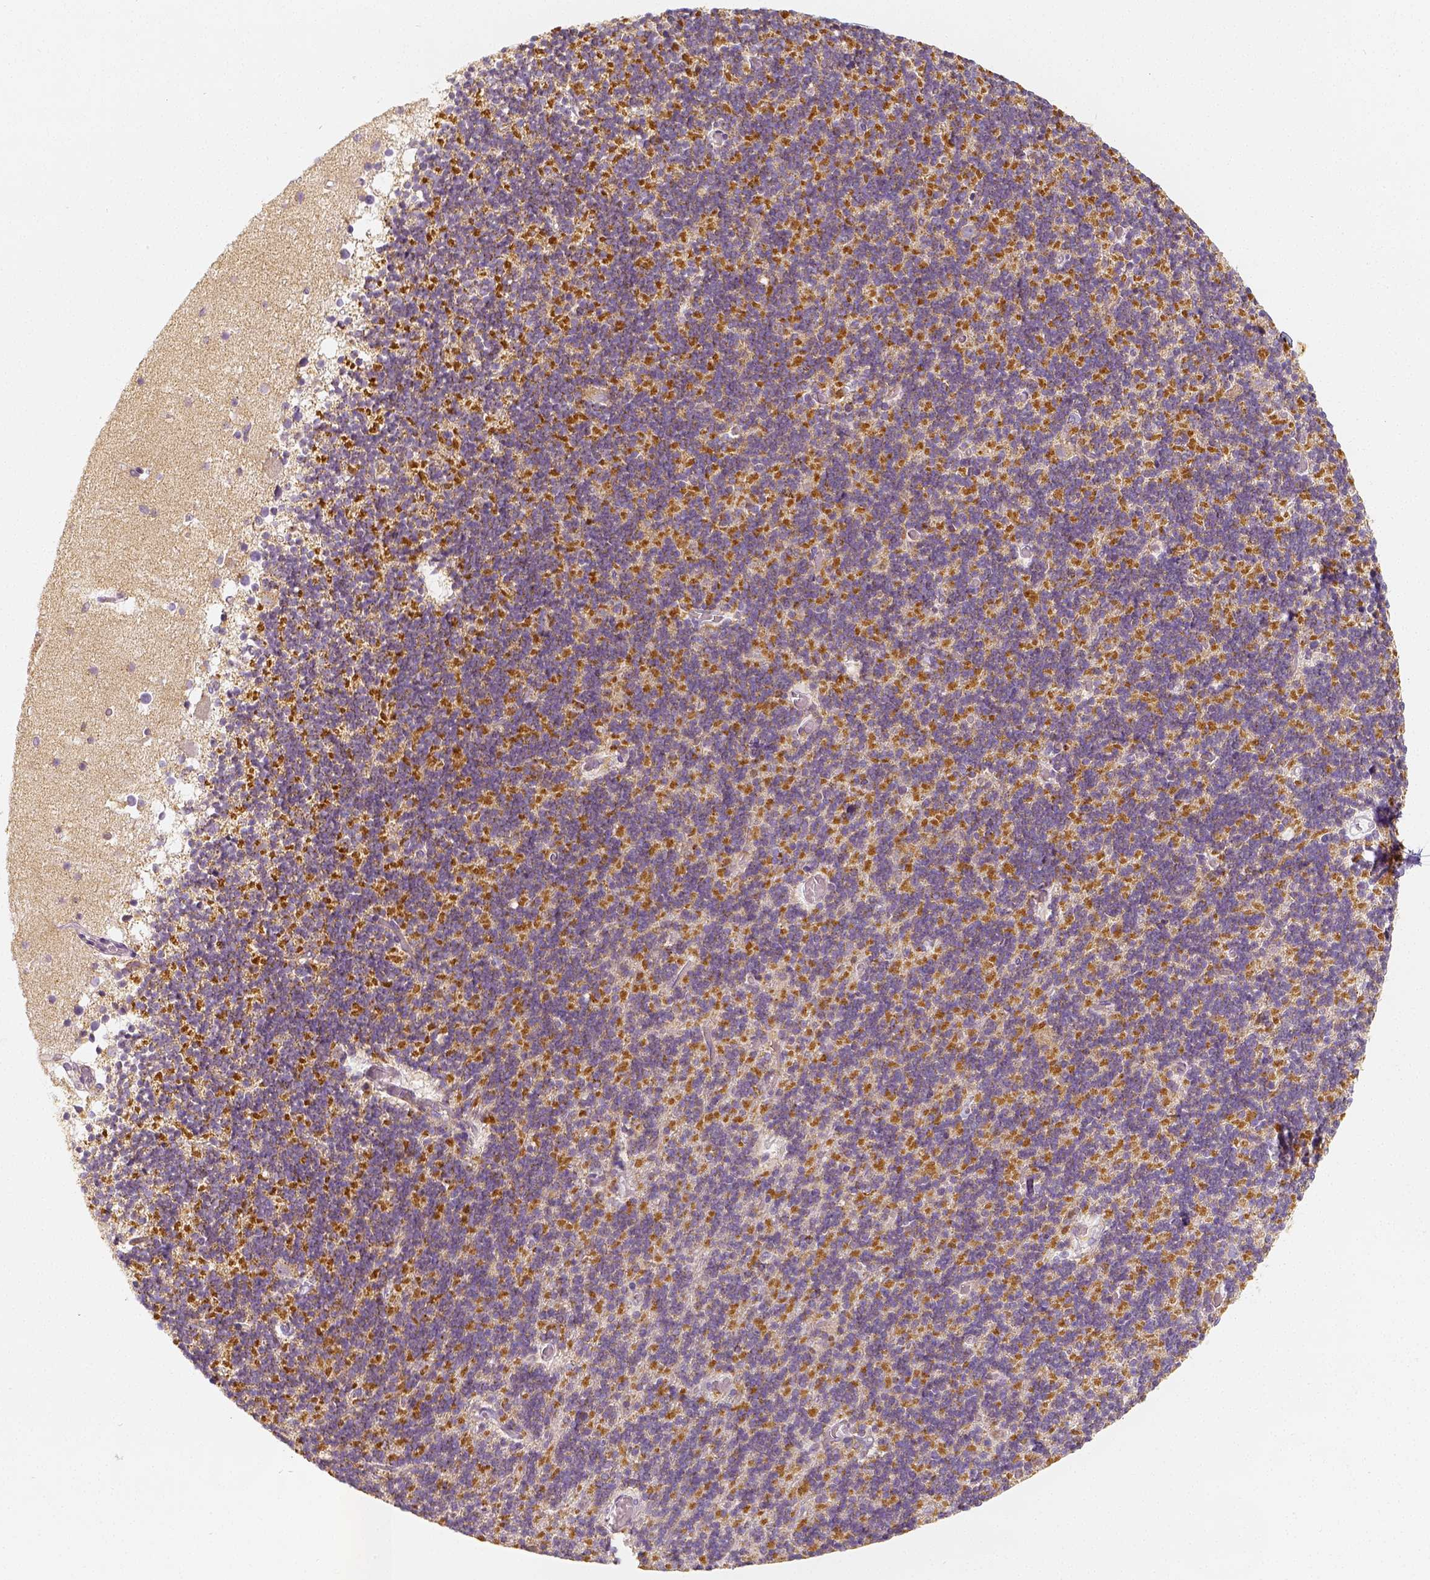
{"staining": {"intensity": "moderate", "quantity": ">75%", "location": "cytoplasmic/membranous"}, "tissue": "cerebellum", "cell_type": "Cells in granular layer", "image_type": "normal", "snomed": [{"axis": "morphology", "description": "Normal tissue, NOS"}, {"axis": "topography", "description": "Cerebellum"}], "caption": "Immunohistochemical staining of normal human cerebellum reveals moderate cytoplasmic/membranous protein staining in approximately >75% of cells in granular layer. The staining is performed using DAB (3,3'-diaminobenzidine) brown chromogen to label protein expression. The nuclei are counter-stained blue using hematoxylin.", "gene": "PGAM5", "patient": {"sex": "male", "age": 70}}